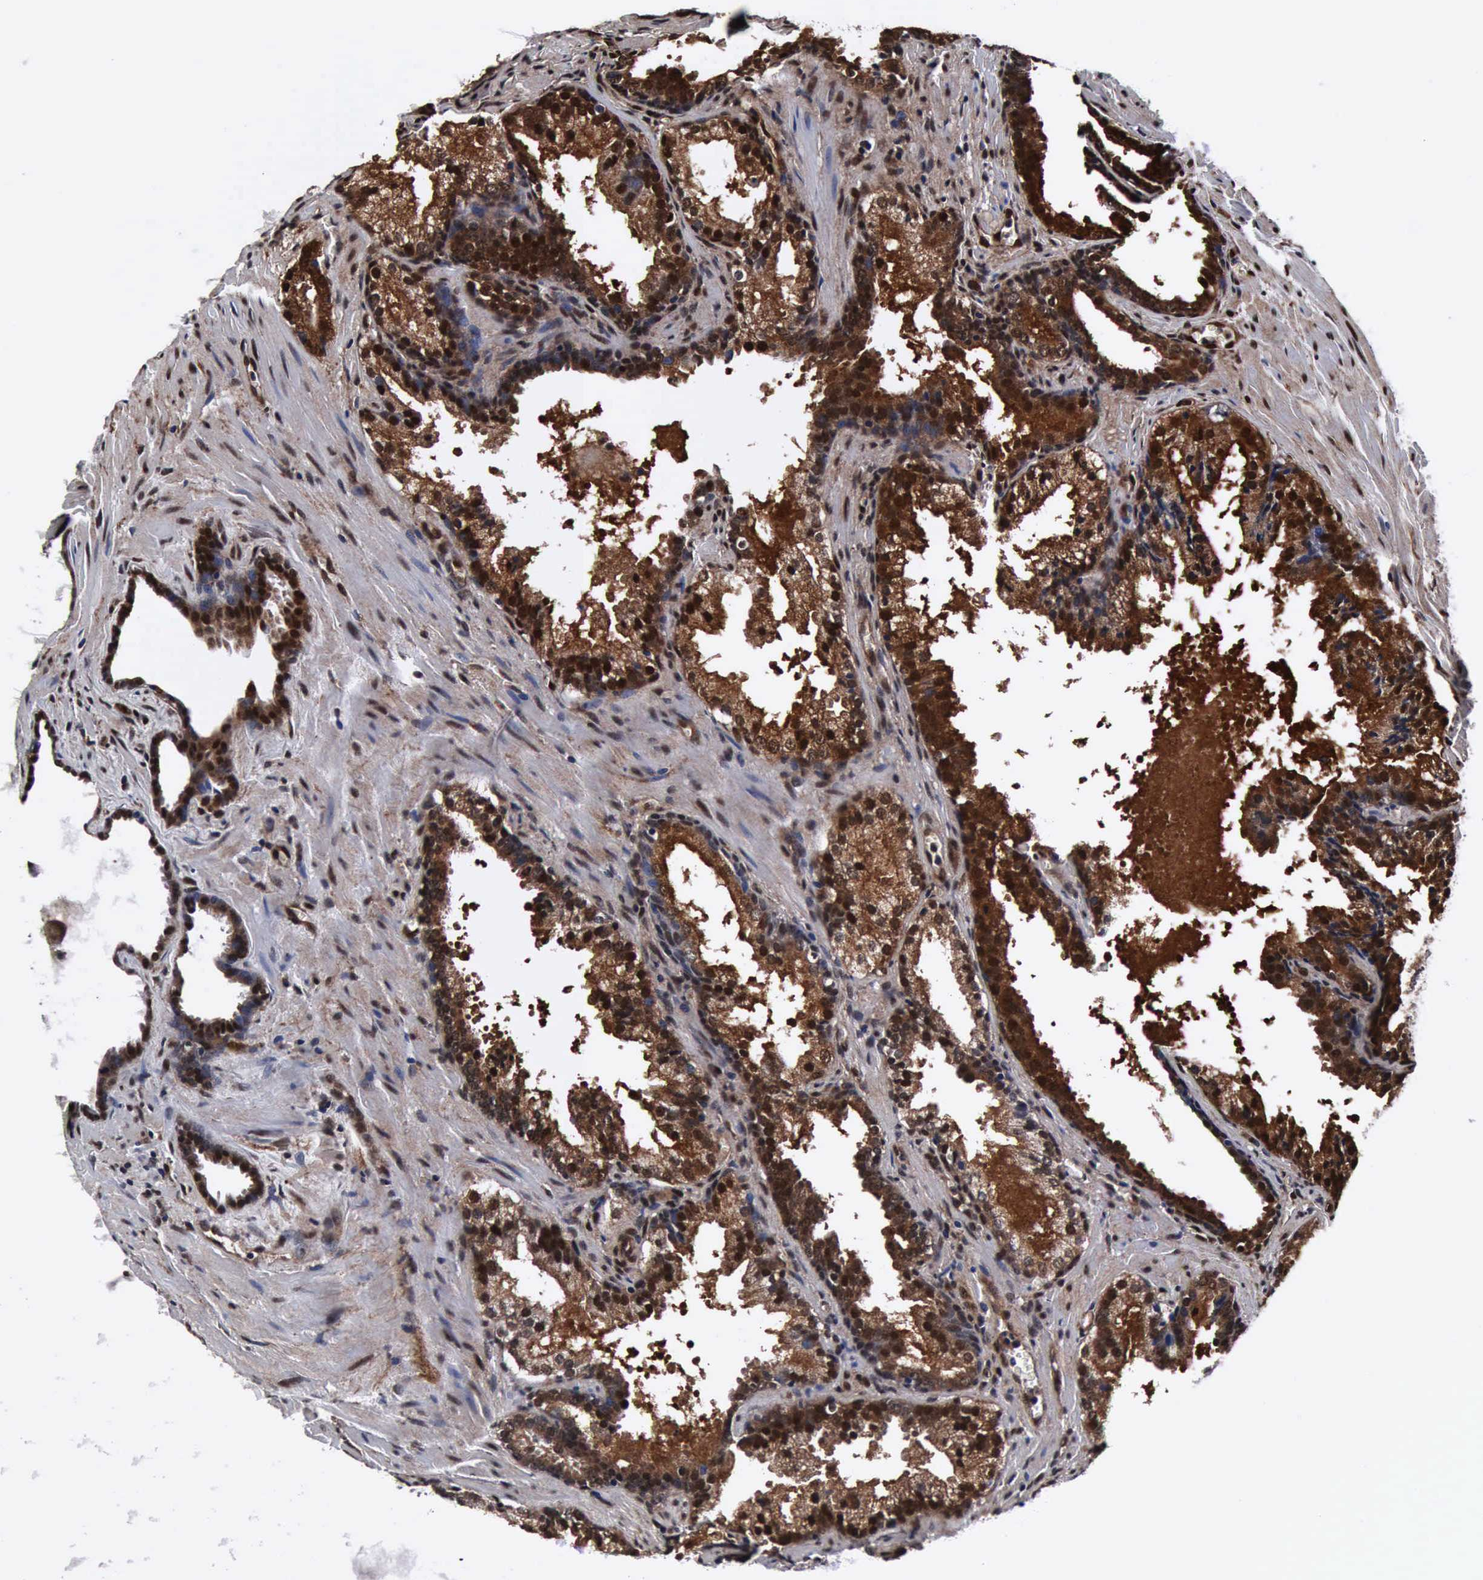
{"staining": {"intensity": "strong", "quantity": ">75%", "location": "cytoplasmic/membranous,nuclear"}, "tissue": "prostate cancer", "cell_type": "Tumor cells", "image_type": "cancer", "snomed": [{"axis": "morphology", "description": "Adenocarcinoma, Medium grade"}, {"axis": "topography", "description": "Prostate"}], "caption": "Prostate cancer (adenocarcinoma (medium-grade)) stained with a brown dye reveals strong cytoplasmic/membranous and nuclear positive positivity in about >75% of tumor cells.", "gene": "UBC", "patient": {"sex": "male", "age": 64}}